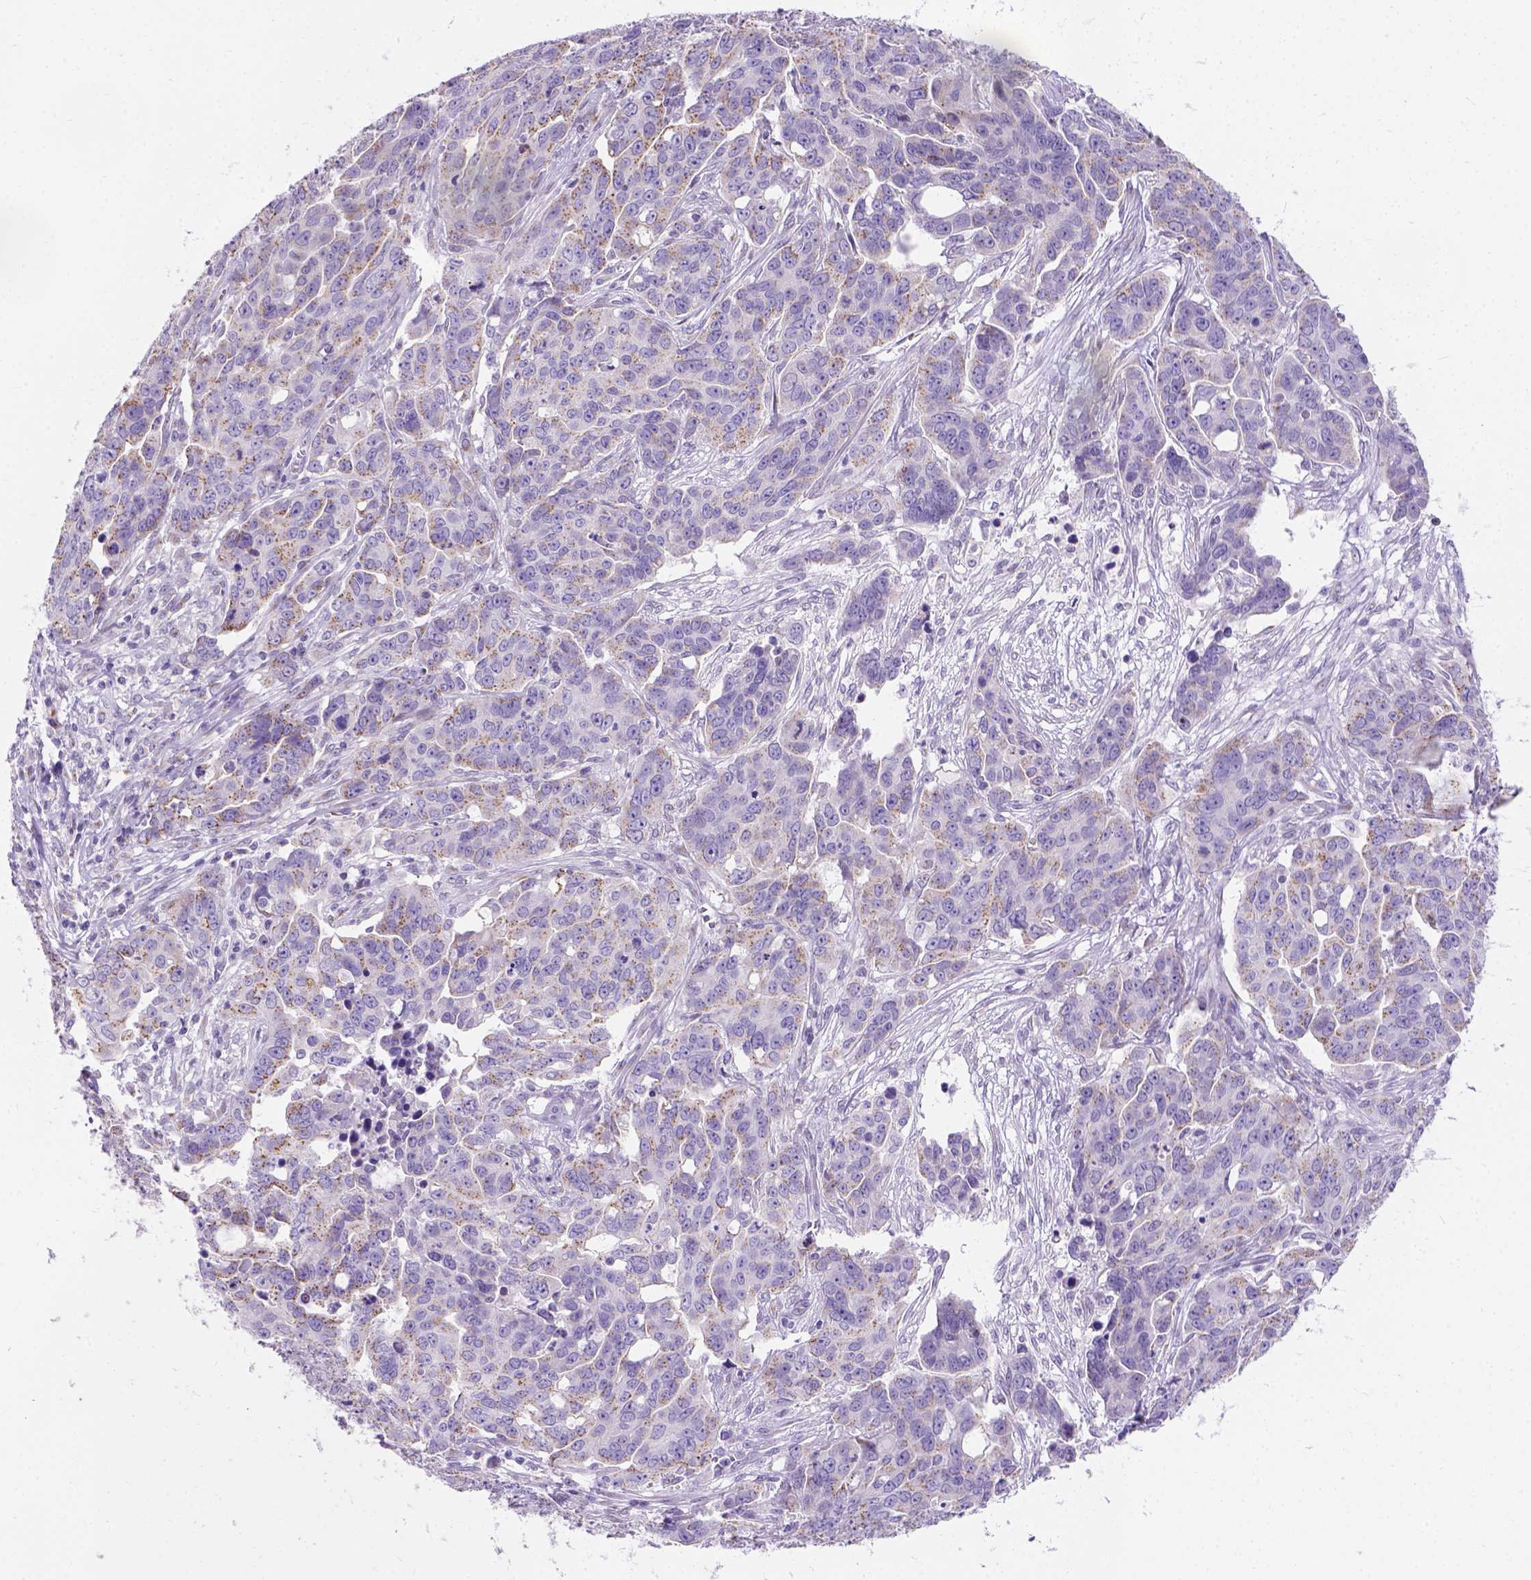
{"staining": {"intensity": "moderate", "quantity": ">75%", "location": "cytoplasmic/membranous"}, "tissue": "ovarian cancer", "cell_type": "Tumor cells", "image_type": "cancer", "snomed": [{"axis": "morphology", "description": "Carcinoma, endometroid"}, {"axis": "topography", "description": "Ovary"}], "caption": "The histopathology image shows immunohistochemical staining of endometroid carcinoma (ovarian). There is moderate cytoplasmic/membranous staining is appreciated in approximately >75% of tumor cells.", "gene": "PHF7", "patient": {"sex": "female", "age": 78}}